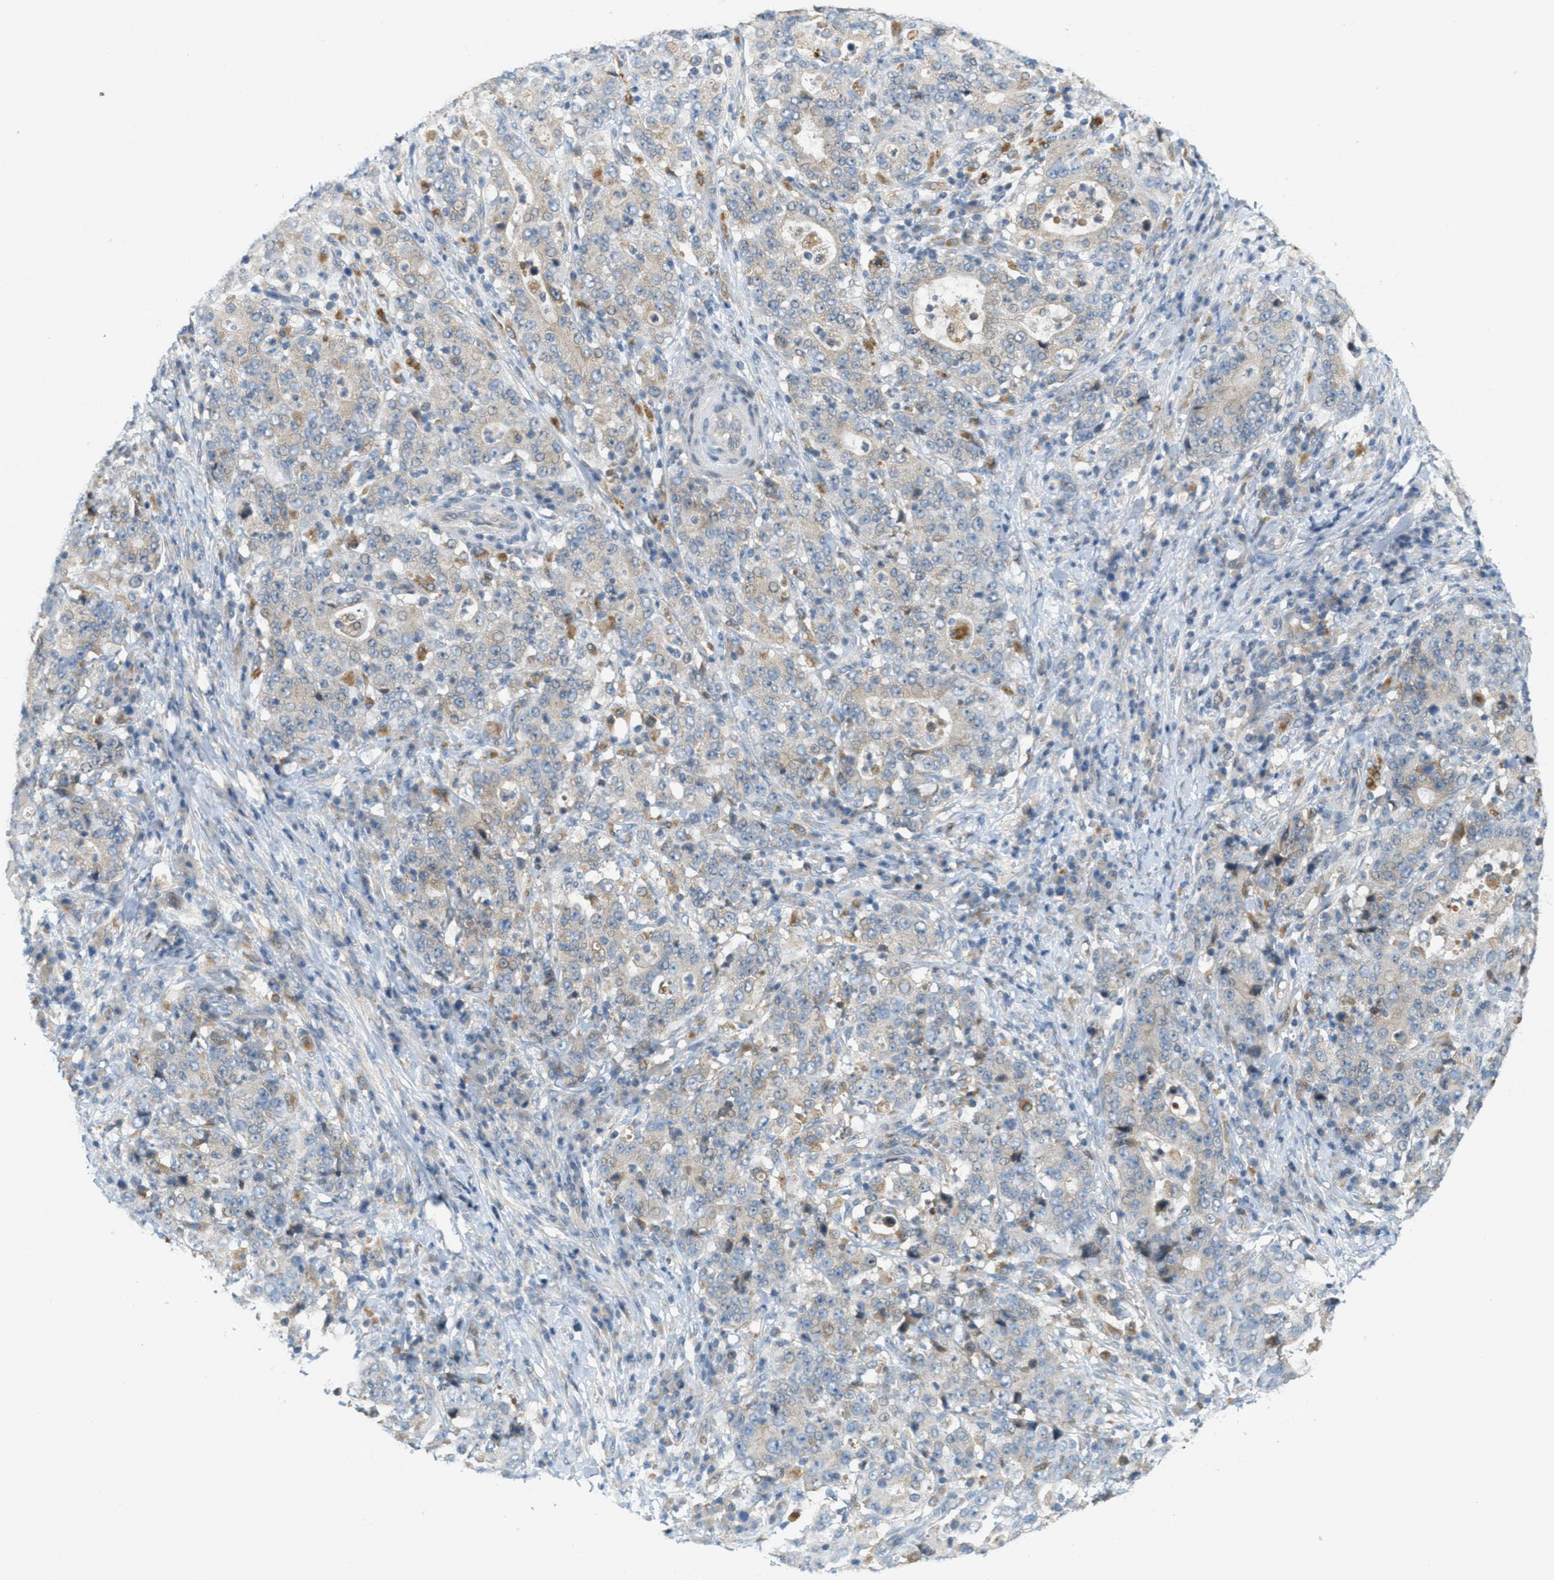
{"staining": {"intensity": "weak", "quantity": "<25%", "location": "cytoplasmic/membranous"}, "tissue": "stomach cancer", "cell_type": "Tumor cells", "image_type": "cancer", "snomed": [{"axis": "morphology", "description": "Normal tissue, NOS"}, {"axis": "morphology", "description": "Adenocarcinoma, NOS"}, {"axis": "topography", "description": "Stomach, upper"}, {"axis": "topography", "description": "Stomach"}], "caption": "High power microscopy micrograph of an immunohistochemistry micrograph of stomach cancer (adenocarcinoma), revealing no significant positivity in tumor cells.", "gene": "SIGMAR1", "patient": {"sex": "male", "age": 59}}